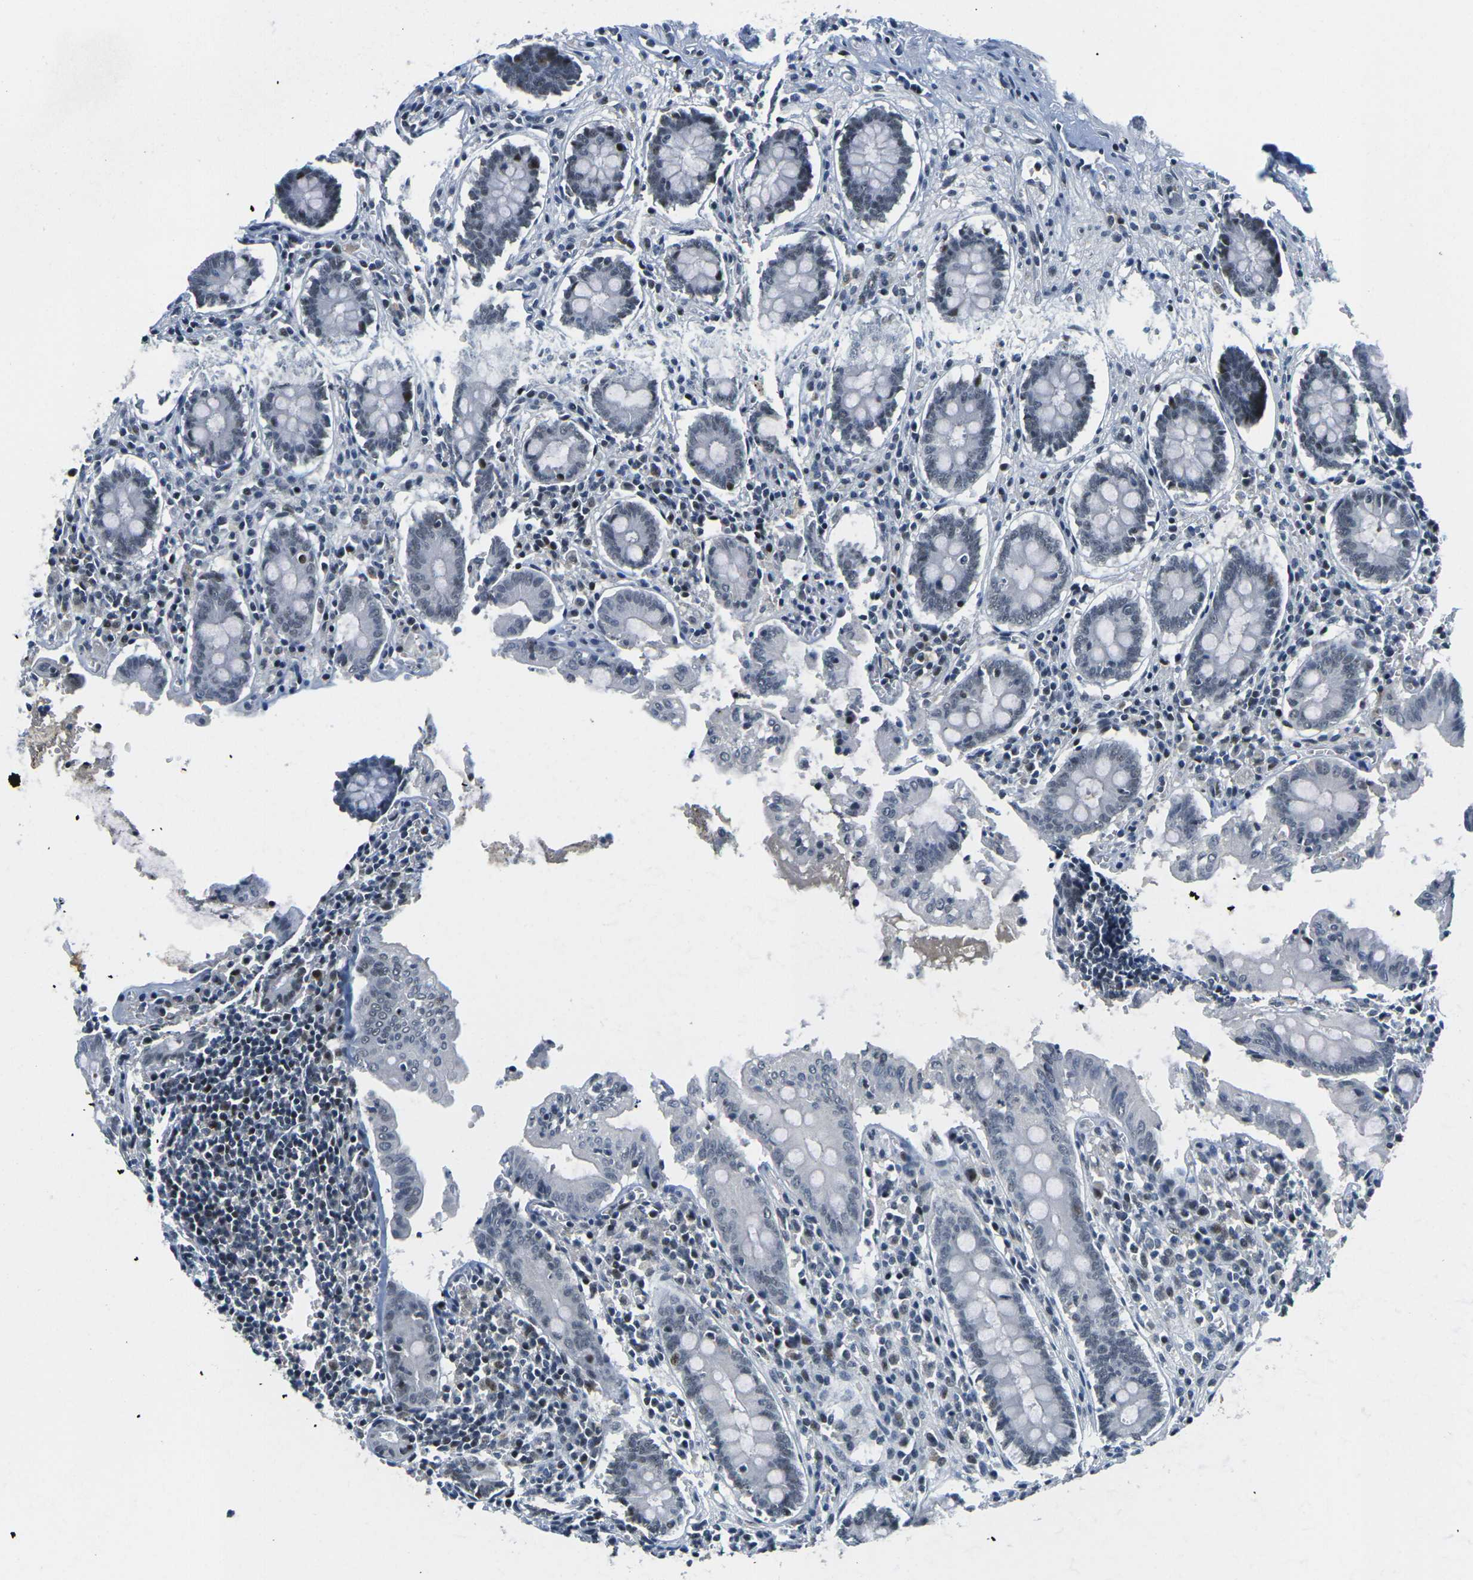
{"staining": {"intensity": "moderate", "quantity": "<25%", "location": "nuclear"}, "tissue": "appendix", "cell_type": "Glandular cells", "image_type": "normal", "snomed": [{"axis": "morphology", "description": "Normal tissue, NOS"}, {"axis": "topography", "description": "Appendix"}], "caption": "Normal appendix shows moderate nuclear staining in approximately <25% of glandular cells.", "gene": "PRPF8", "patient": {"sex": "female", "age": 50}}